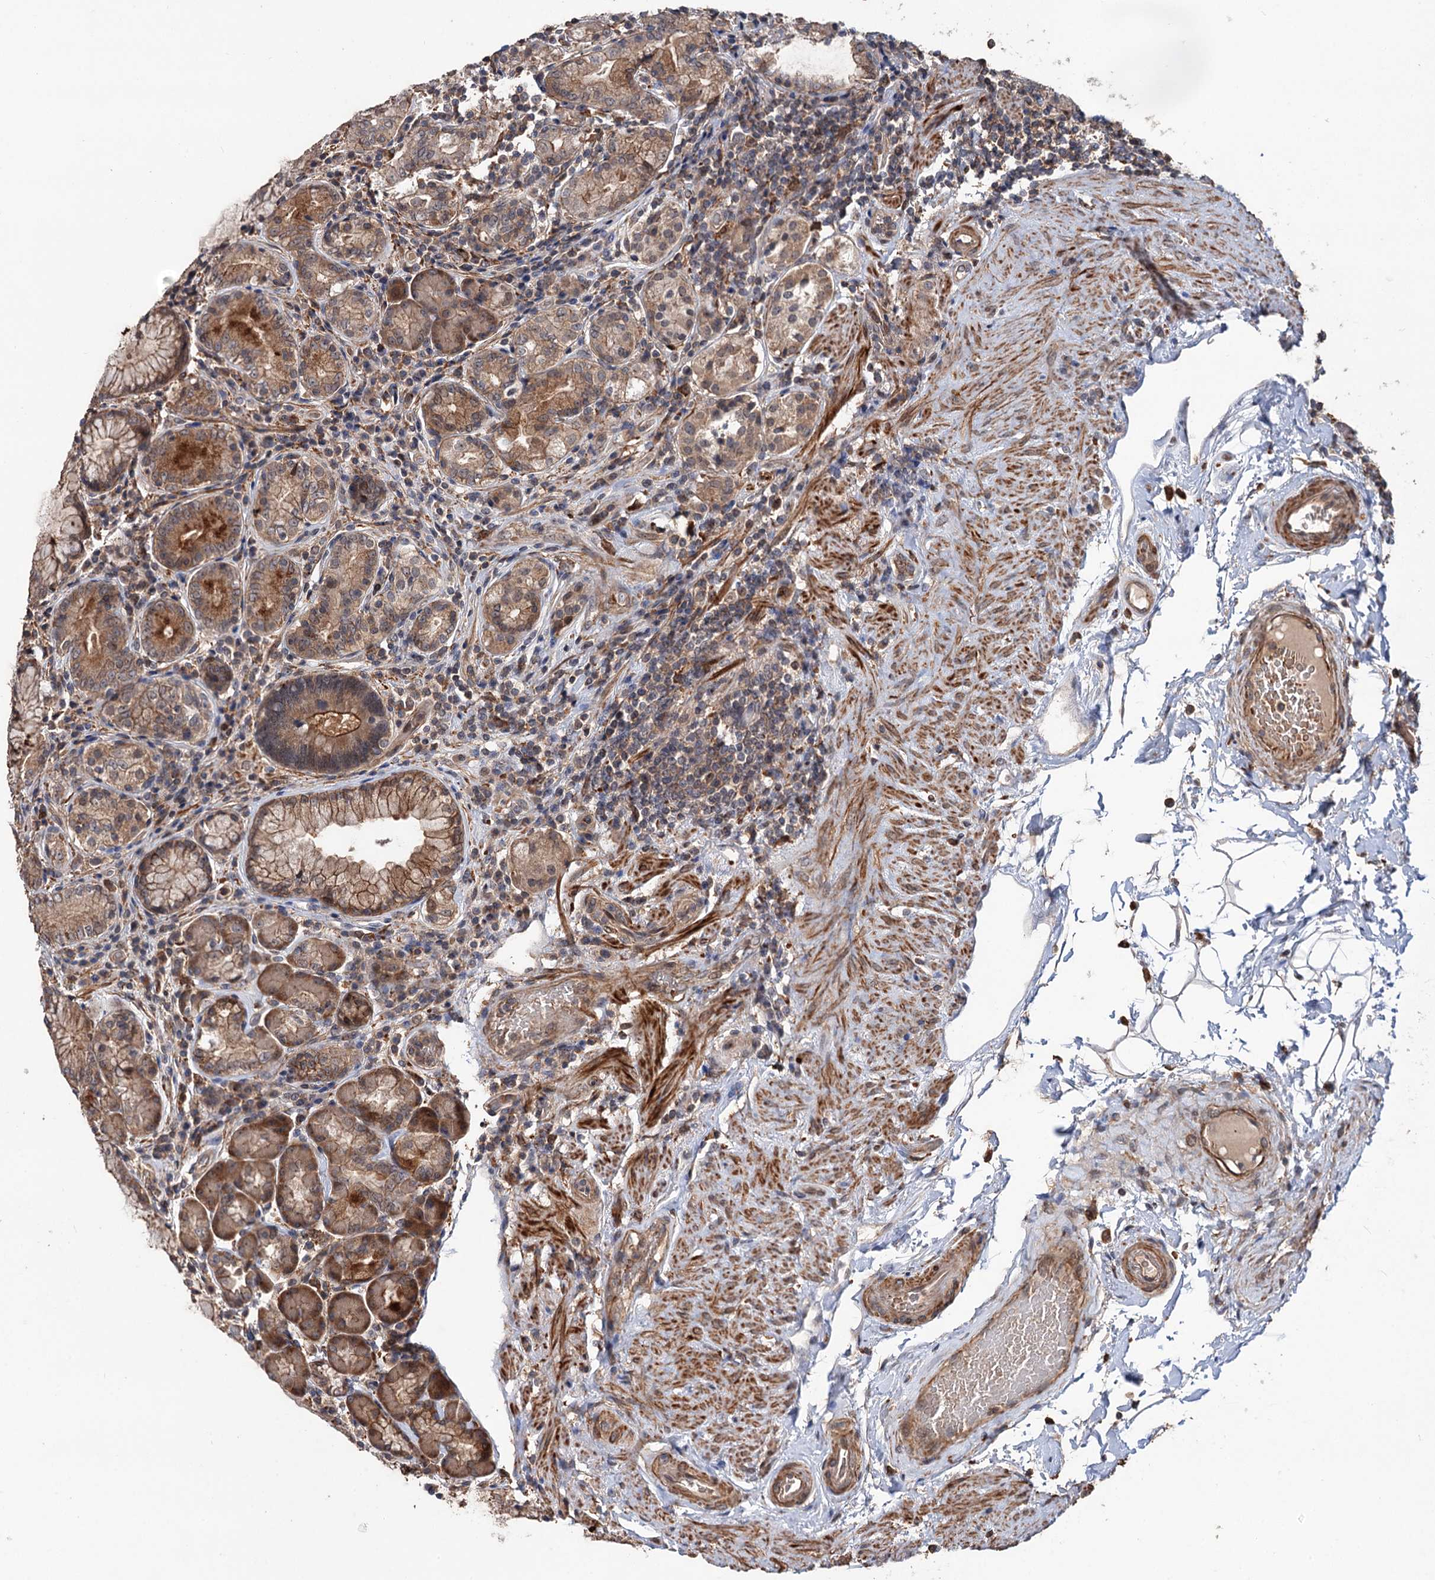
{"staining": {"intensity": "moderate", "quantity": ">75%", "location": "cytoplasmic/membranous"}, "tissue": "stomach", "cell_type": "Glandular cells", "image_type": "normal", "snomed": [{"axis": "morphology", "description": "Normal tissue, NOS"}, {"axis": "topography", "description": "Stomach, upper"}, {"axis": "topography", "description": "Stomach, lower"}], "caption": "Stomach stained with a brown dye demonstrates moderate cytoplasmic/membranous positive positivity in approximately >75% of glandular cells.", "gene": "GRIP1", "patient": {"sex": "female", "age": 76}}